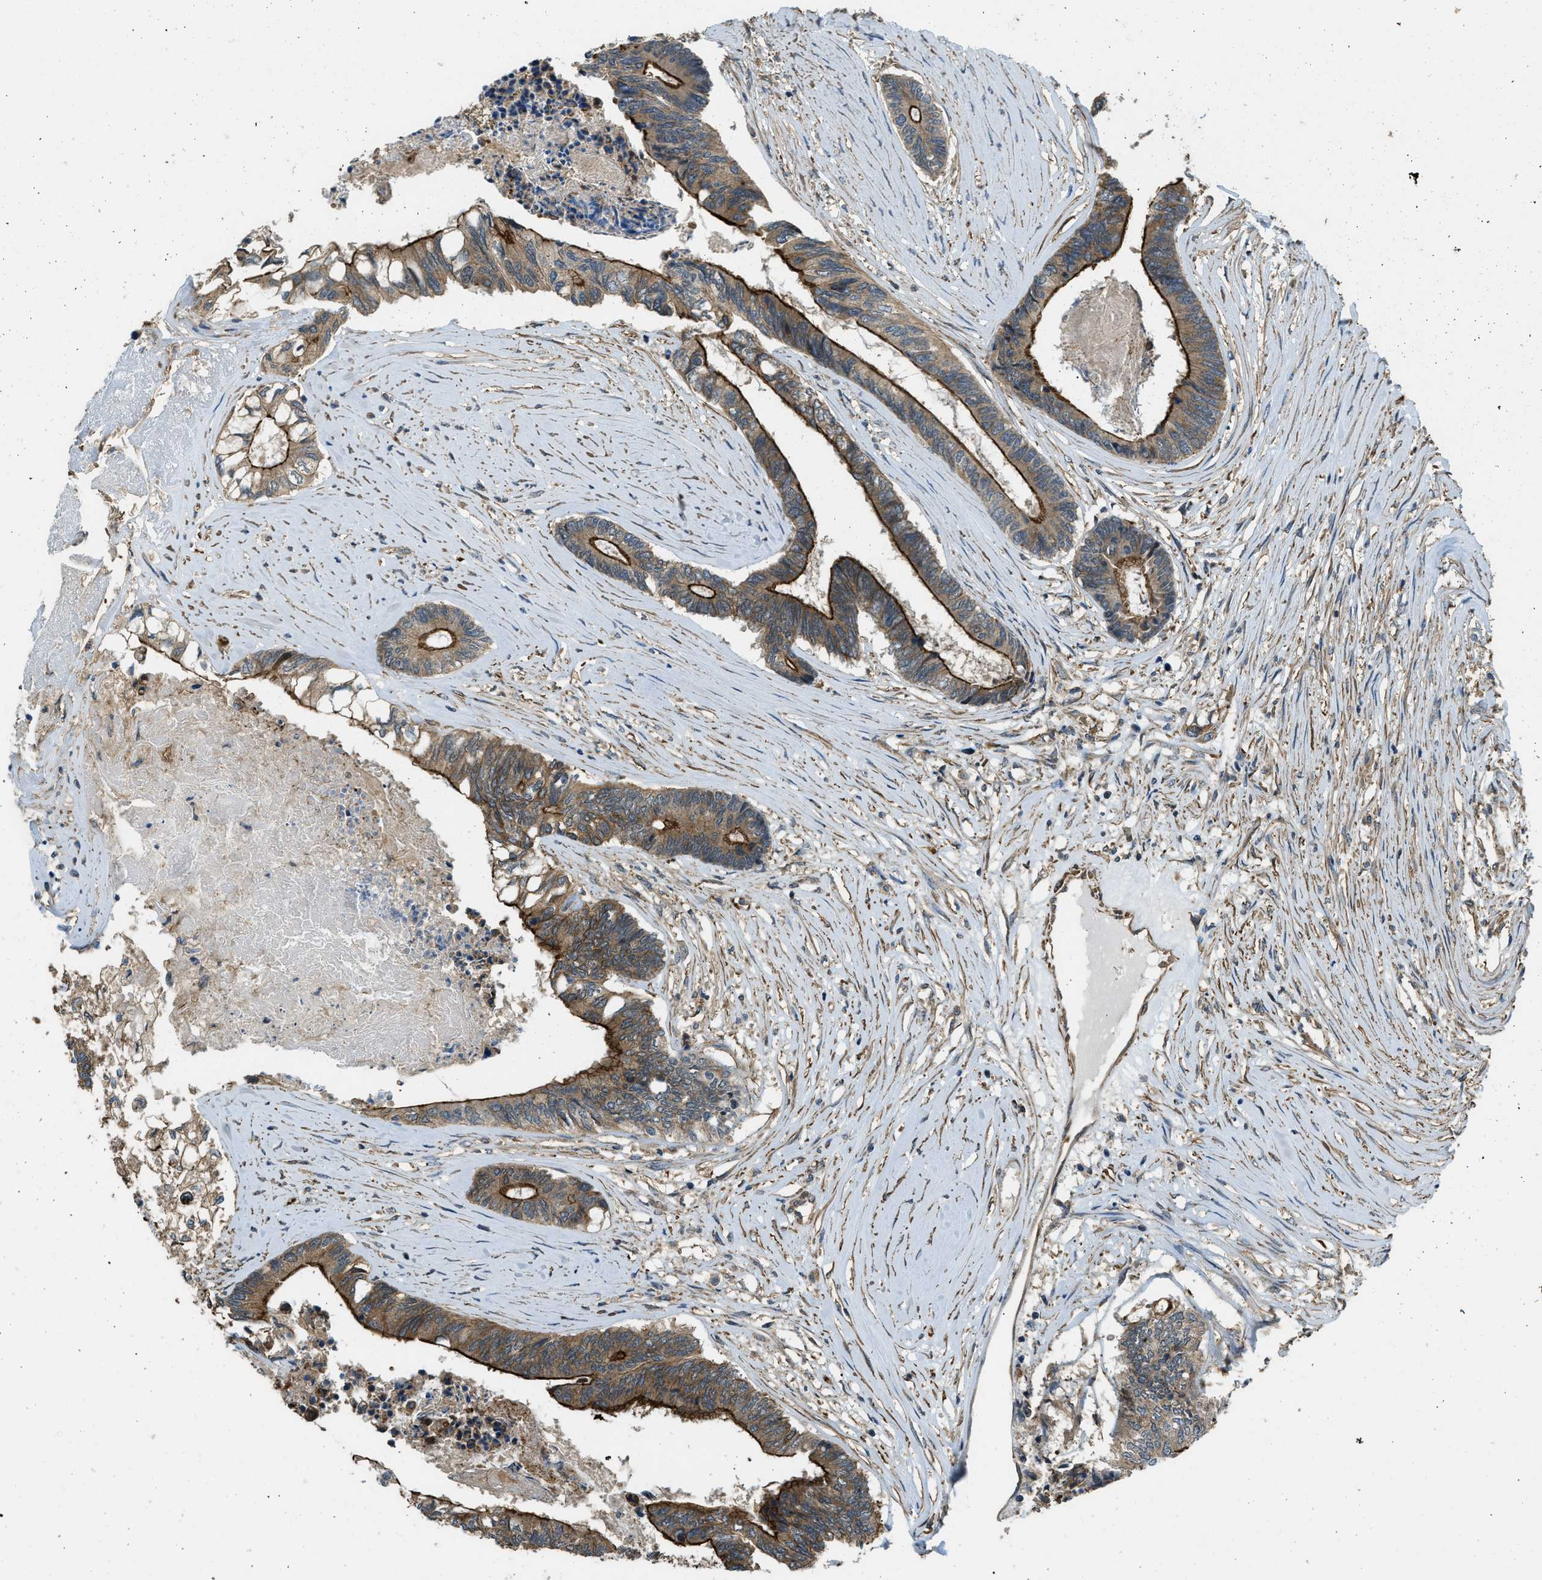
{"staining": {"intensity": "strong", "quantity": ">75%", "location": "cytoplasmic/membranous"}, "tissue": "colorectal cancer", "cell_type": "Tumor cells", "image_type": "cancer", "snomed": [{"axis": "morphology", "description": "Adenocarcinoma, NOS"}, {"axis": "topography", "description": "Rectum"}], "caption": "Approximately >75% of tumor cells in human colorectal adenocarcinoma demonstrate strong cytoplasmic/membranous protein staining as visualized by brown immunohistochemical staining.", "gene": "CGN", "patient": {"sex": "male", "age": 63}}